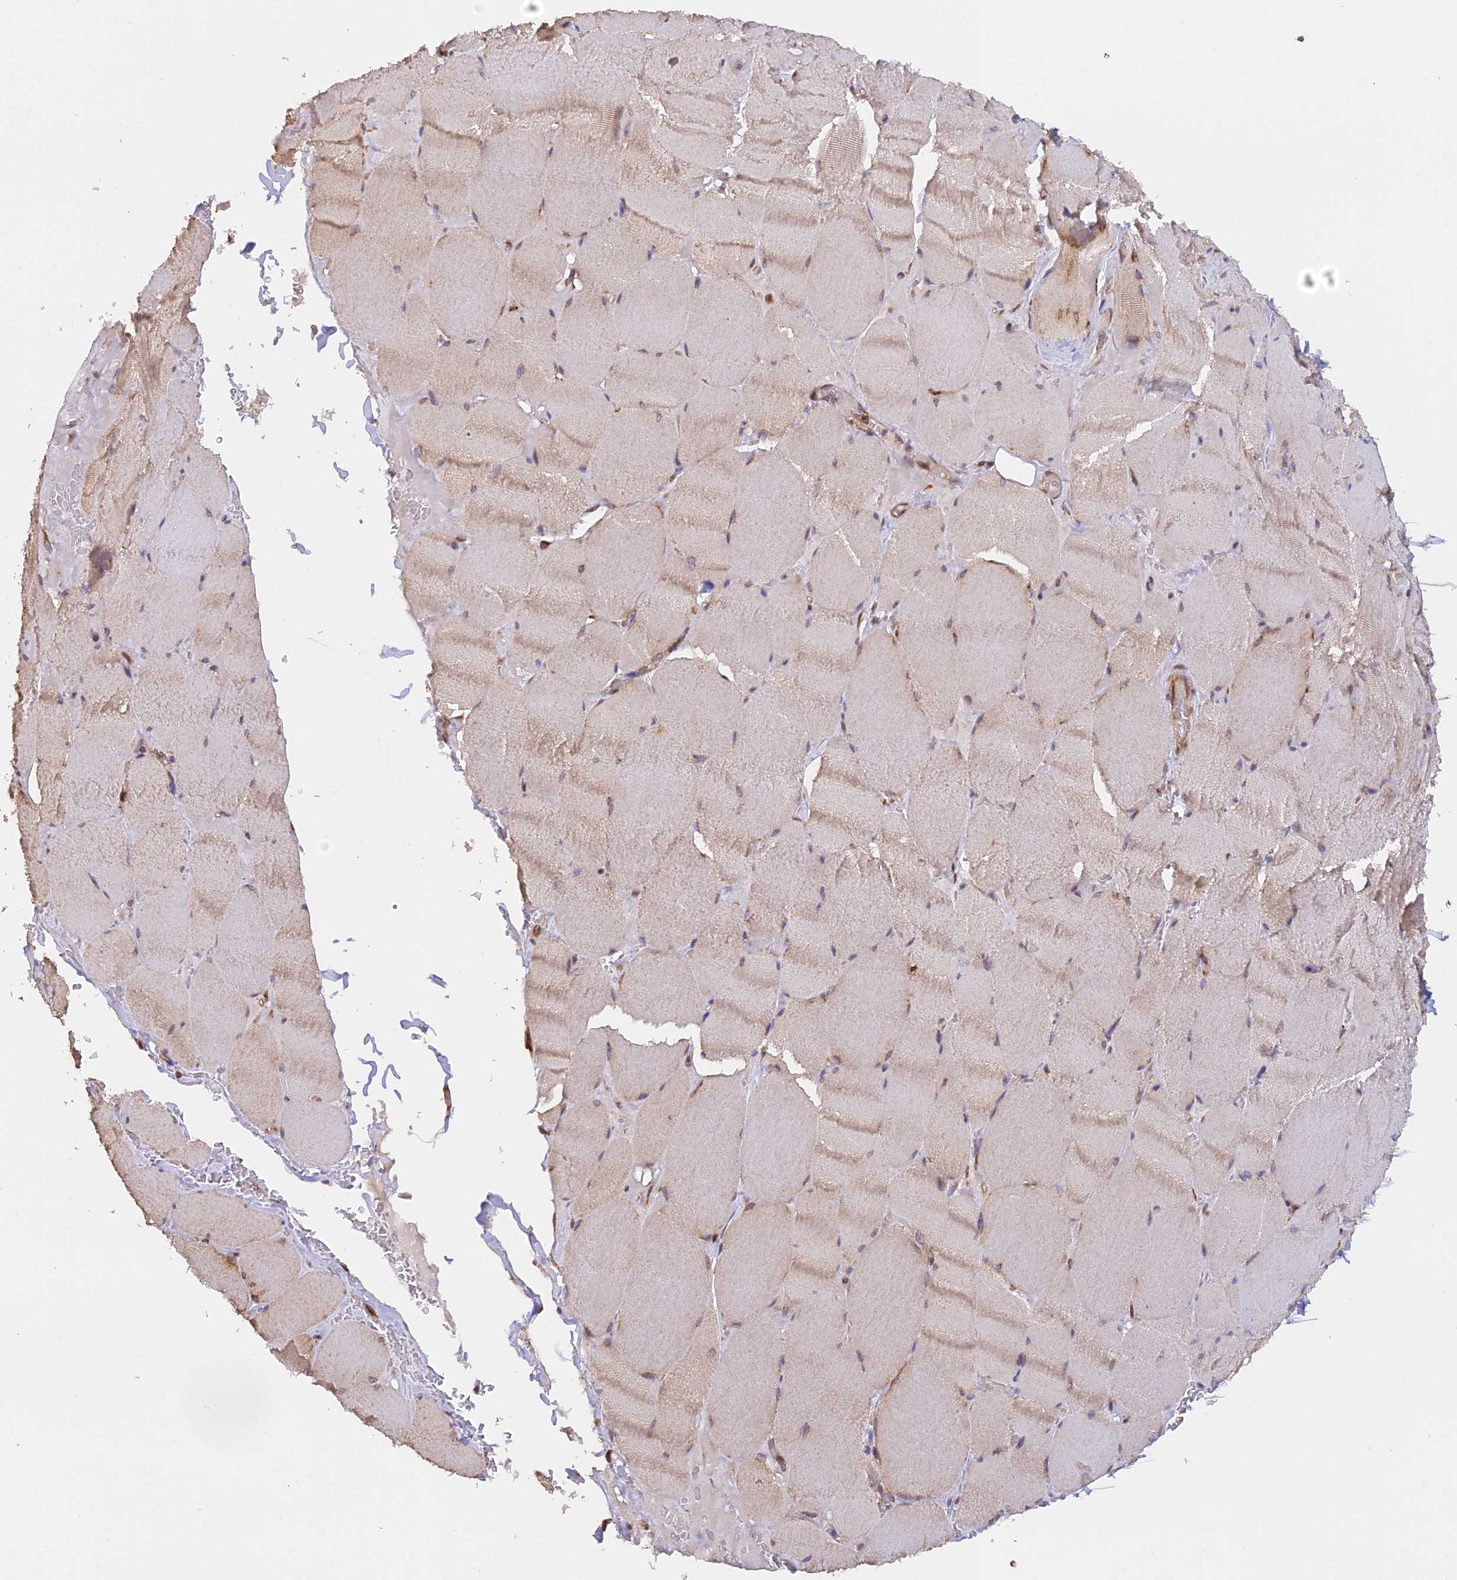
{"staining": {"intensity": "weak", "quantity": "25%-75%", "location": "cytoplasmic/membranous"}, "tissue": "skeletal muscle", "cell_type": "Myocytes", "image_type": "normal", "snomed": [{"axis": "morphology", "description": "Normal tissue, NOS"}, {"axis": "topography", "description": "Skeletal muscle"}, {"axis": "topography", "description": "Head-Neck"}], "caption": "Myocytes reveal low levels of weak cytoplasmic/membranous expression in about 25%-75% of cells in benign human skeletal muscle.", "gene": "RPL5", "patient": {"sex": "male", "age": 66}}